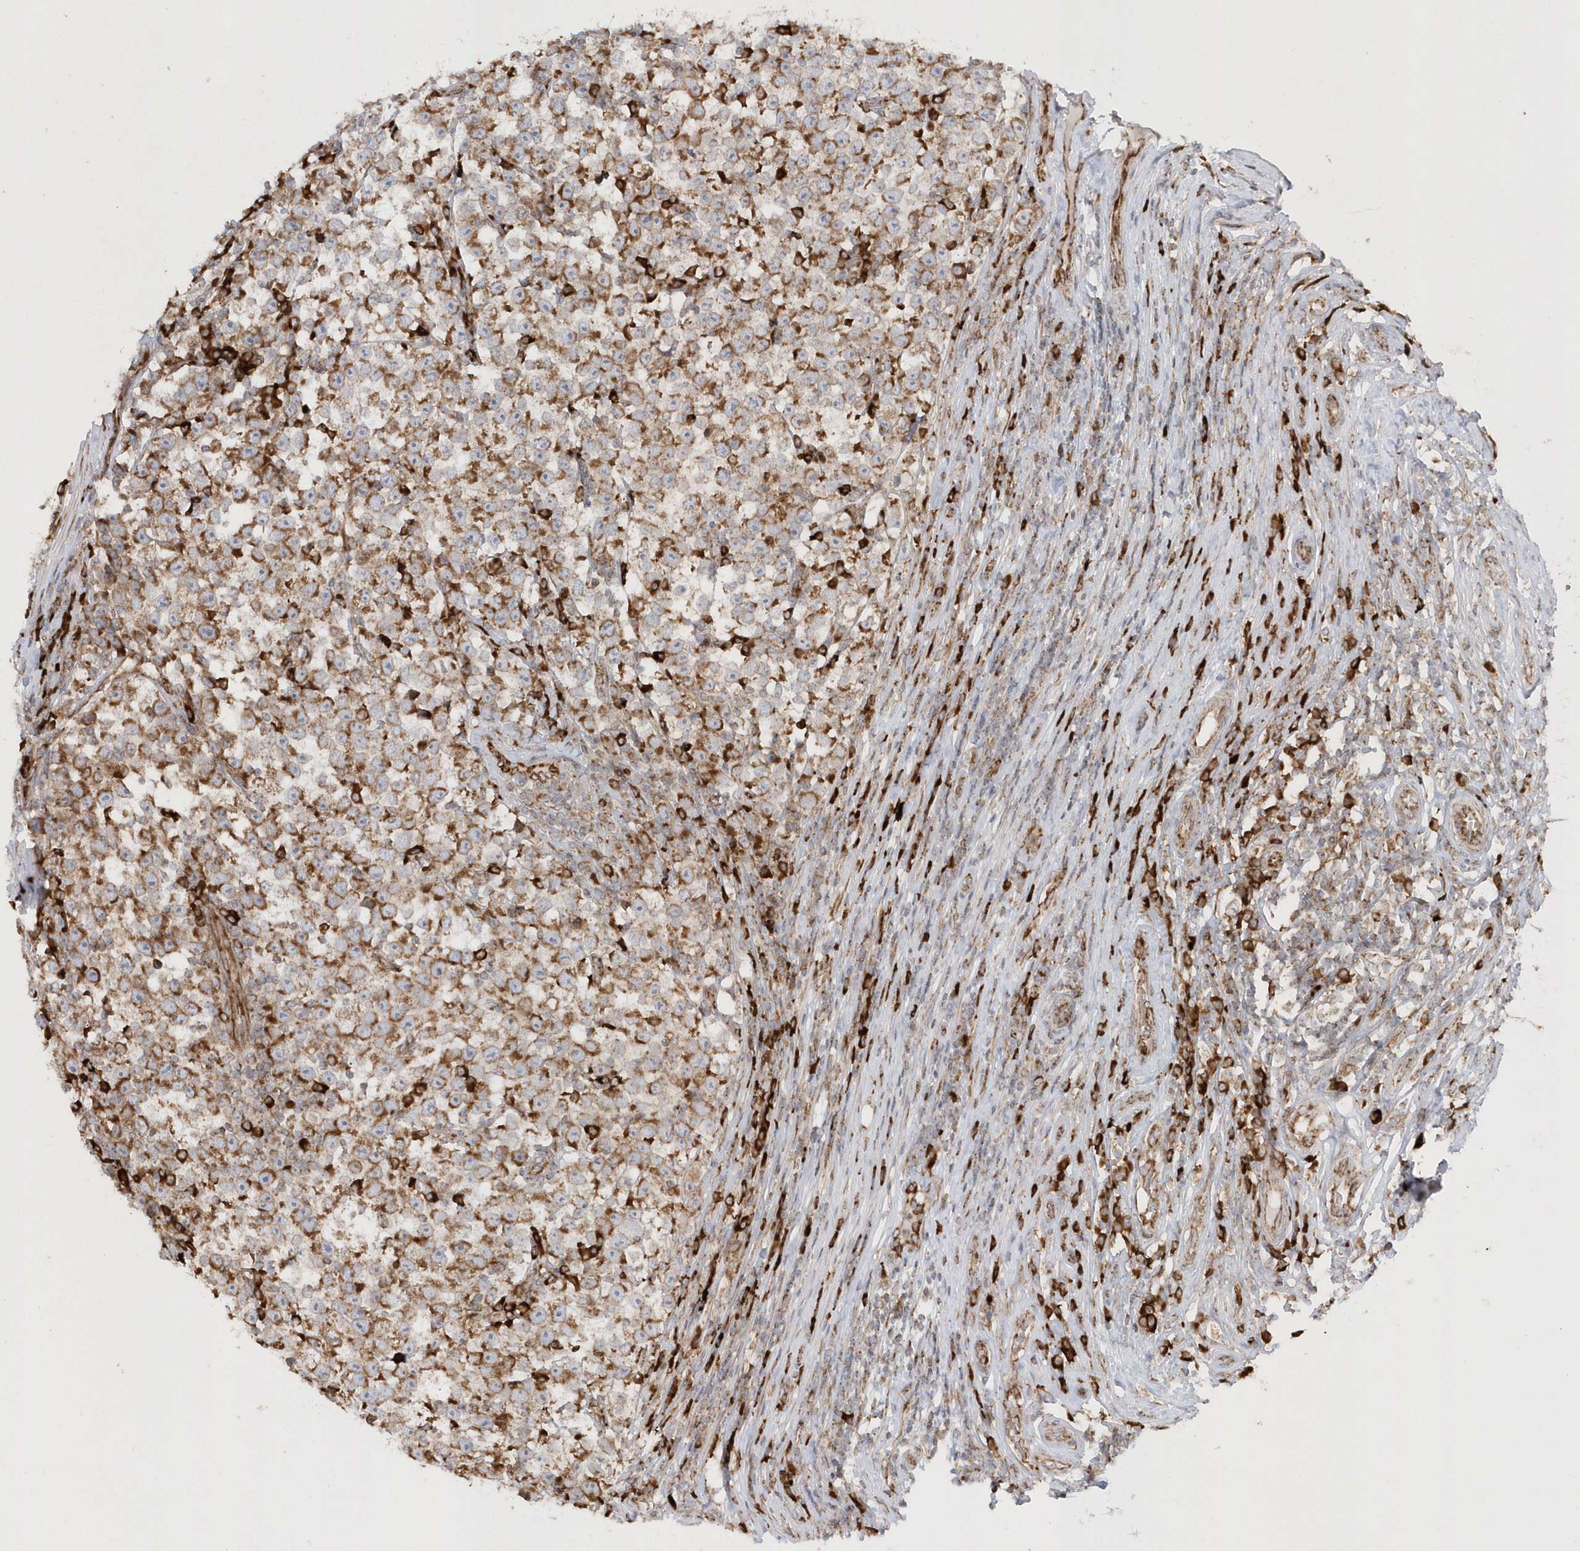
{"staining": {"intensity": "moderate", "quantity": ">75%", "location": "cytoplasmic/membranous"}, "tissue": "testis cancer", "cell_type": "Tumor cells", "image_type": "cancer", "snomed": [{"axis": "morphology", "description": "Normal tissue, NOS"}, {"axis": "morphology", "description": "Seminoma, NOS"}, {"axis": "topography", "description": "Testis"}], "caption": "A medium amount of moderate cytoplasmic/membranous staining is present in about >75% of tumor cells in testis cancer (seminoma) tissue.", "gene": "SH3BP2", "patient": {"sex": "male", "age": 43}}